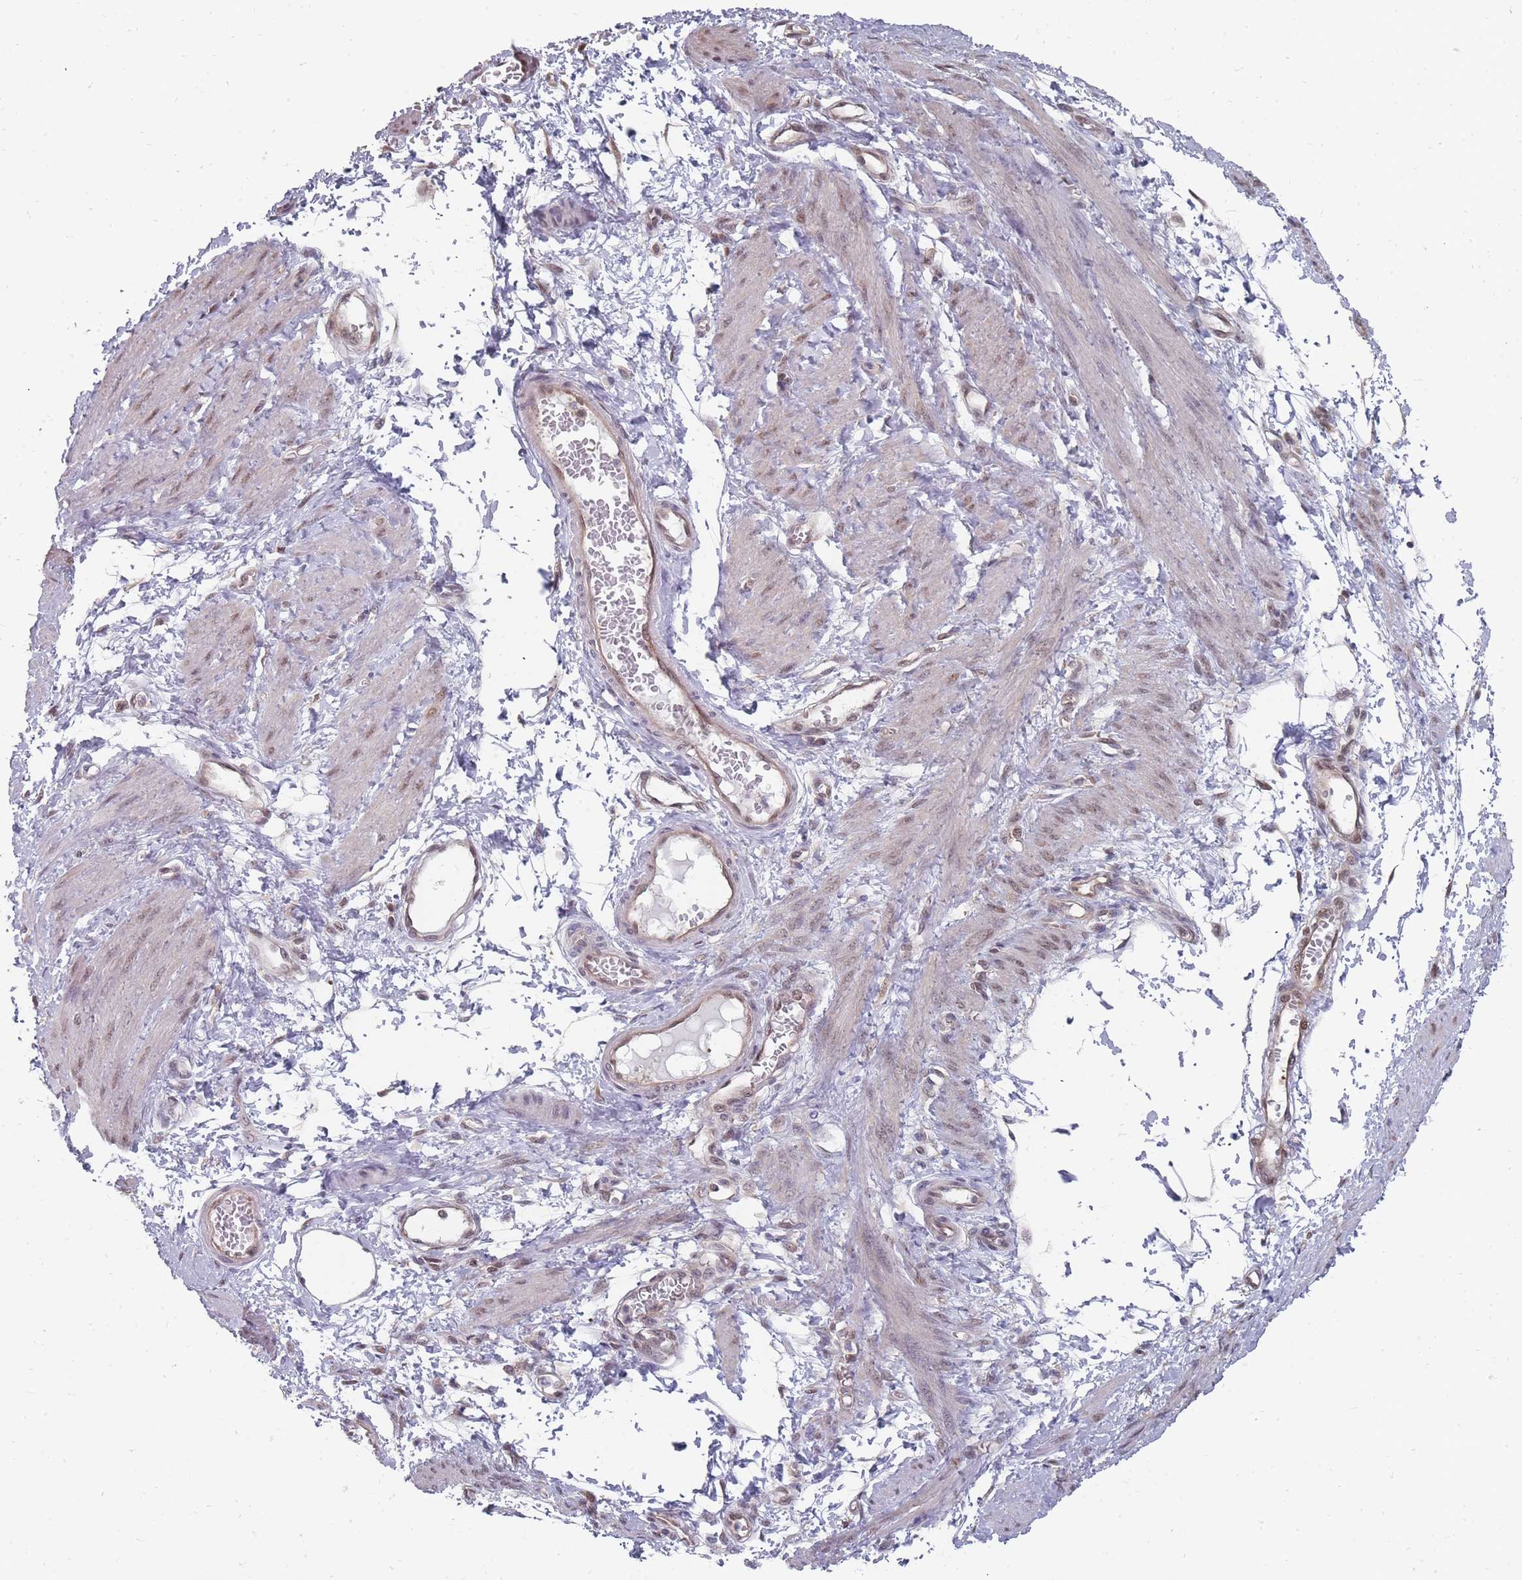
{"staining": {"intensity": "moderate", "quantity": "25%-75%", "location": "cytoplasmic/membranous,nuclear"}, "tissue": "smooth muscle", "cell_type": "Smooth muscle cells", "image_type": "normal", "snomed": [{"axis": "morphology", "description": "Normal tissue, NOS"}, {"axis": "topography", "description": "Smooth muscle"}, {"axis": "topography", "description": "Uterus"}], "caption": "A photomicrograph of human smooth muscle stained for a protein displays moderate cytoplasmic/membranous,nuclear brown staining in smooth muscle cells. (DAB (3,3'-diaminobenzidine) IHC with brightfield microscopy, high magnification).", "gene": "NKD1", "patient": {"sex": "female", "age": 39}}